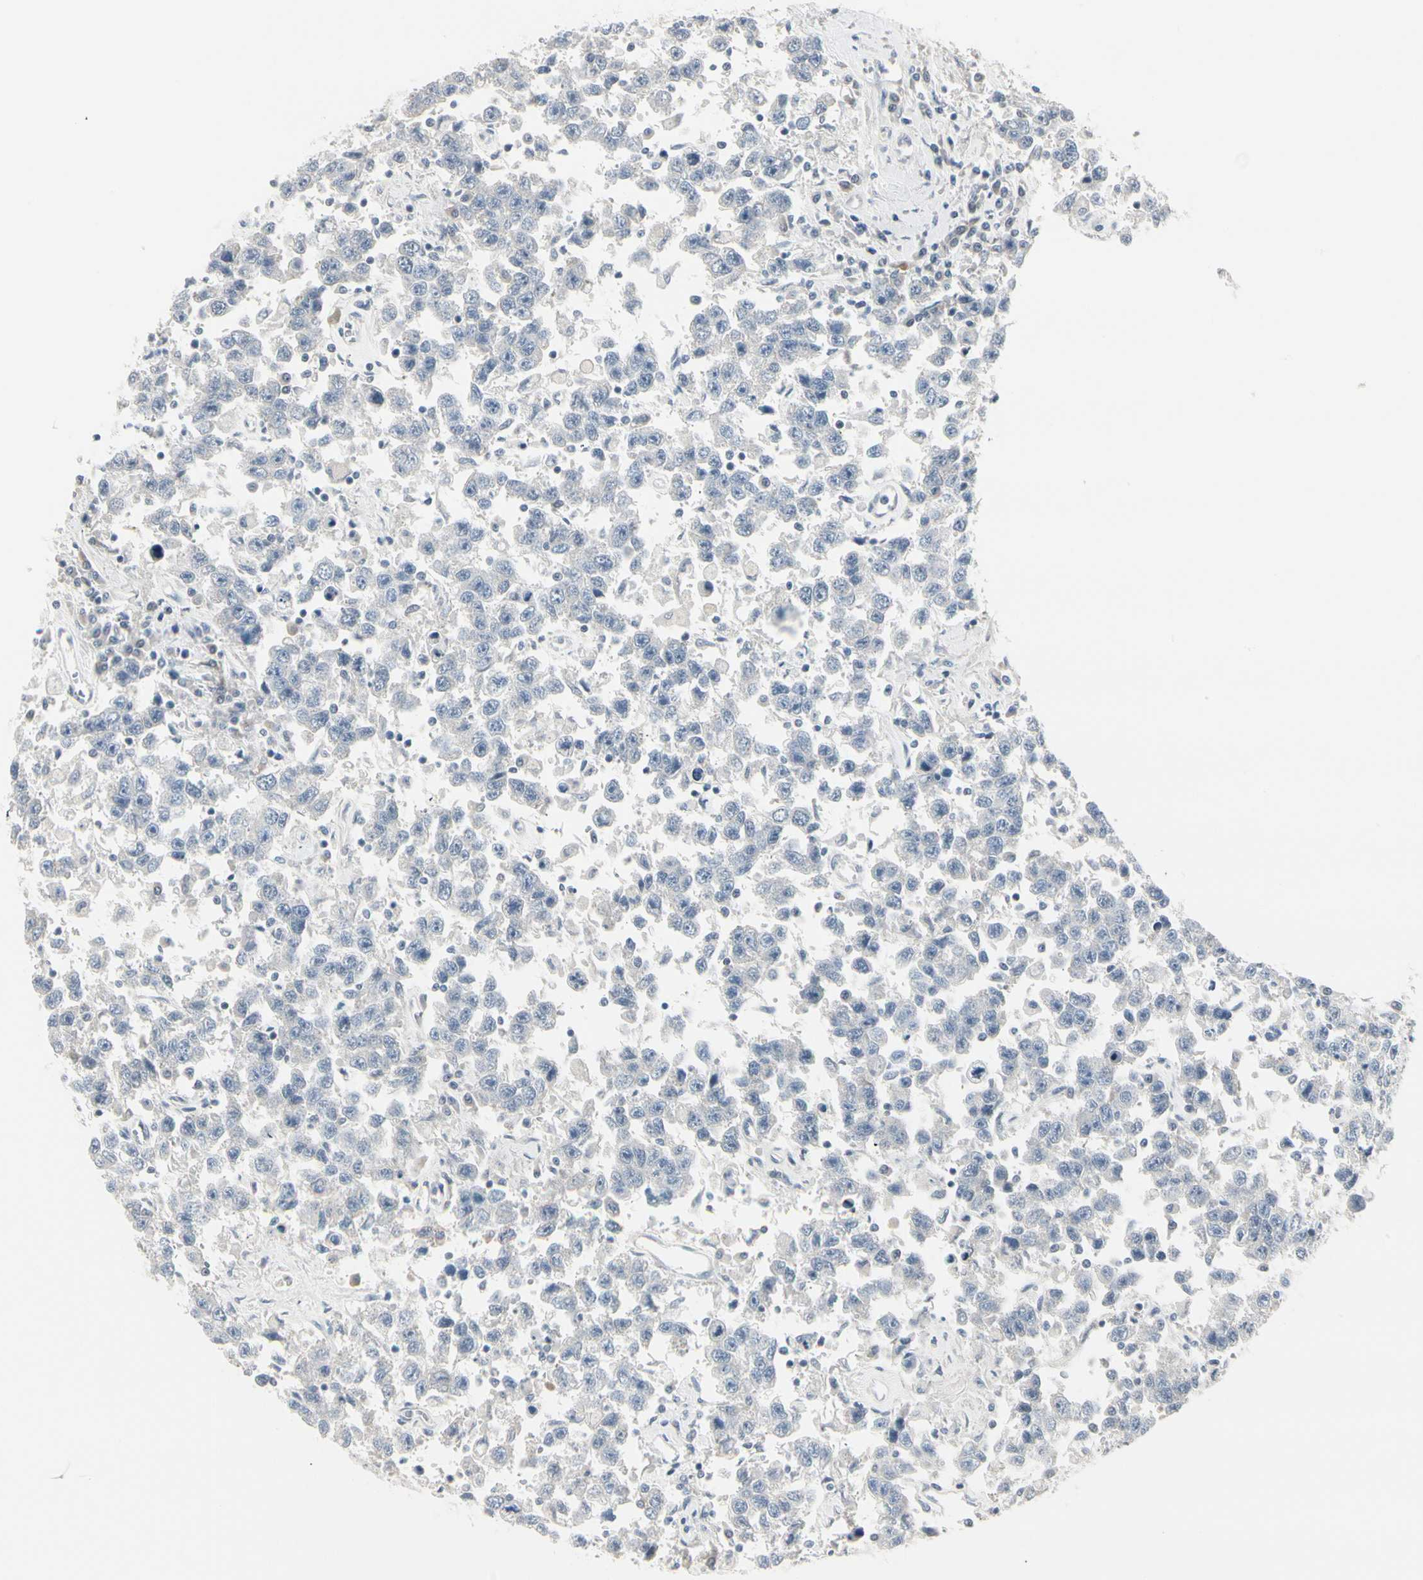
{"staining": {"intensity": "negative", "quantity": "none", "location": "none"}, "tissue": "testis cancer", "cell_type": "Tumor cells", "image_type": "cancer", "snomed": [{"axis": "morphology", "description": "Seminoma, NOS"}, {"axis": "topography", "description": "Testis"}], "caption": "This is a histopathology image of immunohistochemistry staining of testis seminoma, which shows no expression in tumor cells.", "gene": "DMPK", "patient": {"sex": "male", "age": 41}}